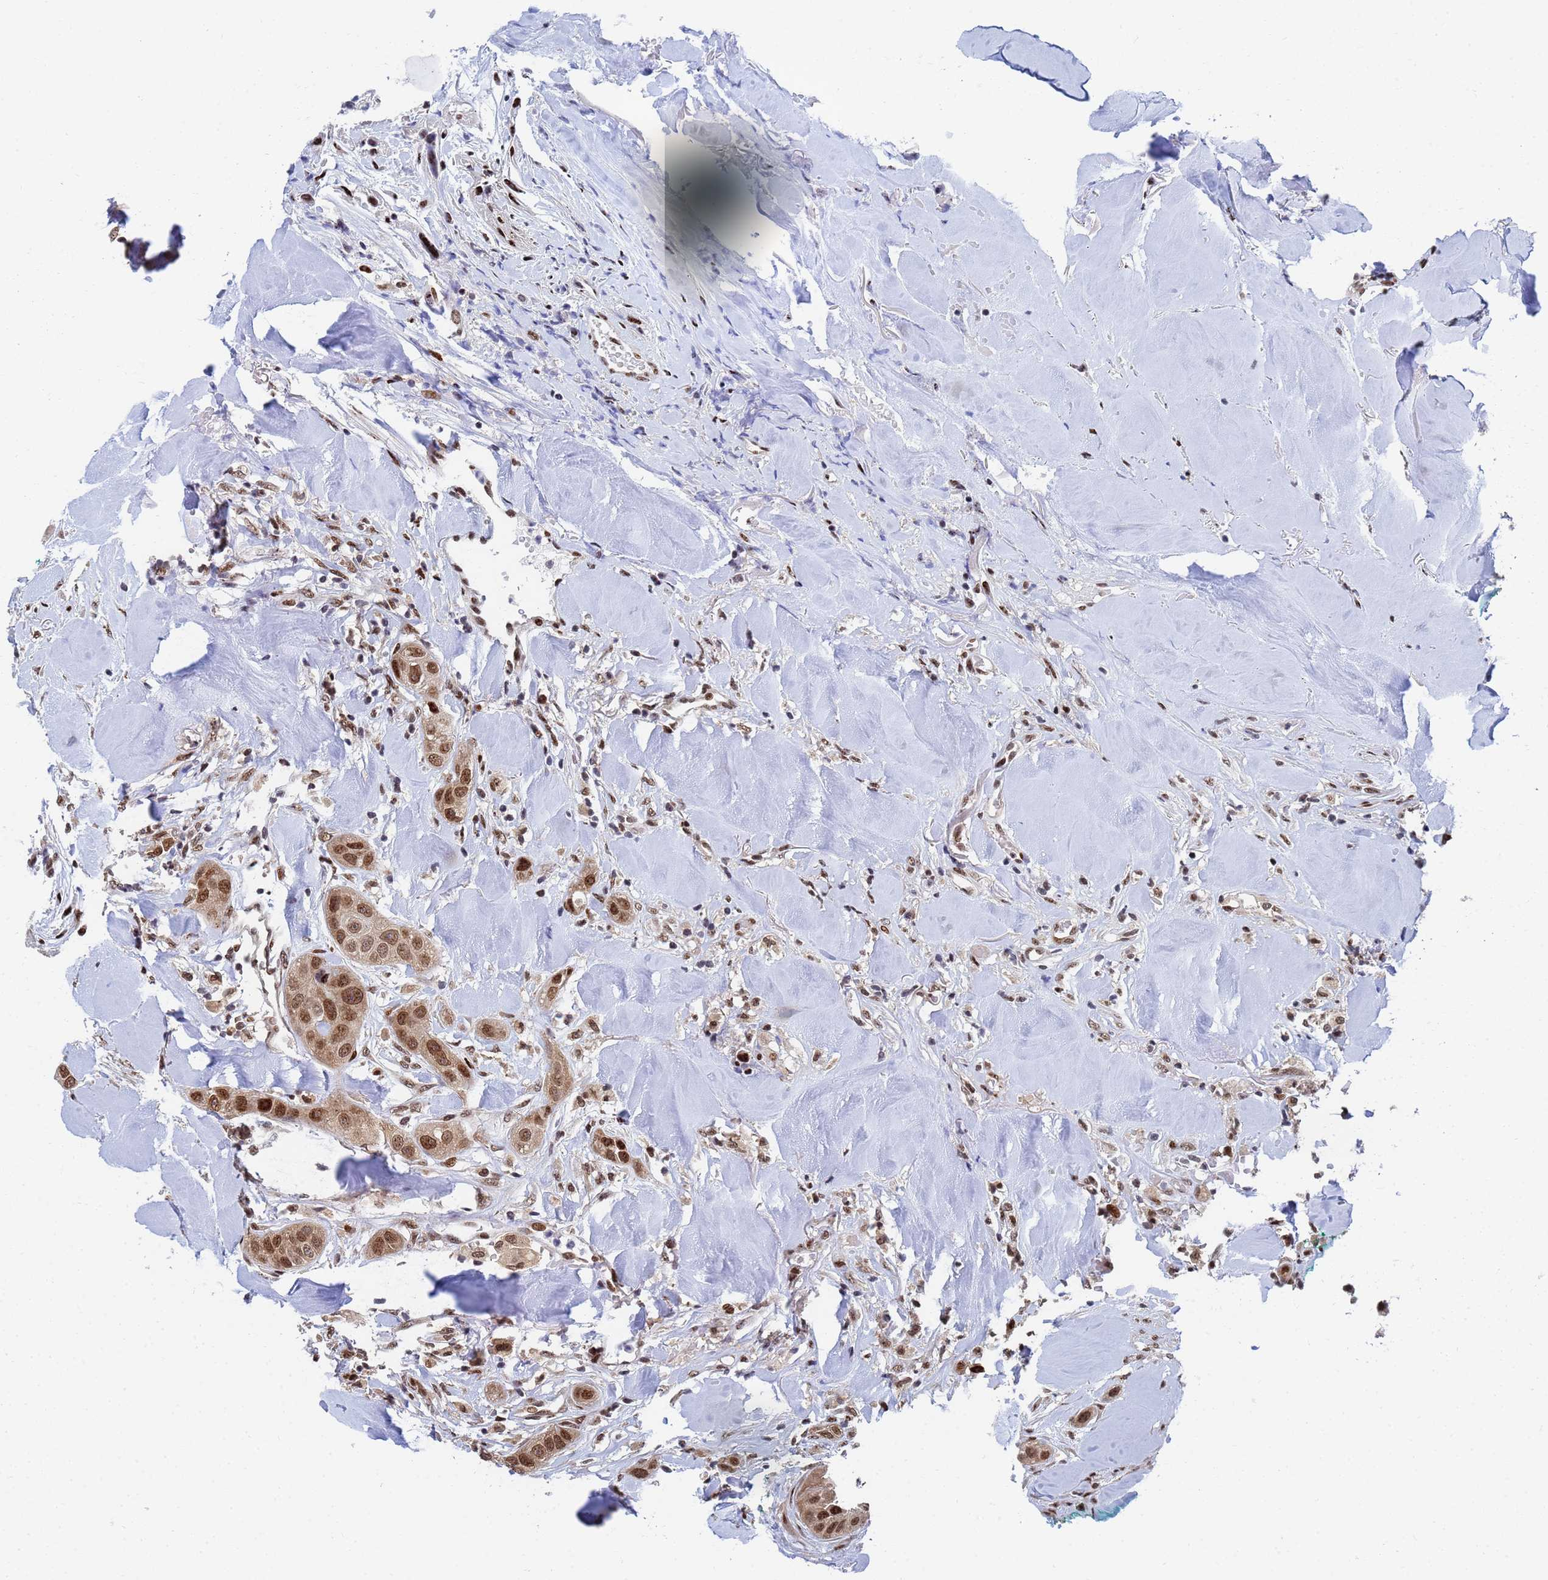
{"staining": {"intensity": "moderate", "quantity": ">75%", "location": "nuclear"}, "tissue": "head and neck cancer", "cell_type": "Tumor cells", "image_type": "cancer", "snomed": [{"axis": "morphology", "description": "Normal tissue, NOS"}, {"axis": "morphology", "description": "Squamous cell carcinoma, NOS"}, {"axis": "topography", "description": "Skeletal muscle"}, {"axis": "topography", "description": "Head-Neck"}], "caption": "Protein analysis of head and neck cancer tissue displays moderate nuclear expression in approximately >75% of tumor cells.", "gene": "AP5Z1", "patient": {"sex": "male", "age": 51}}